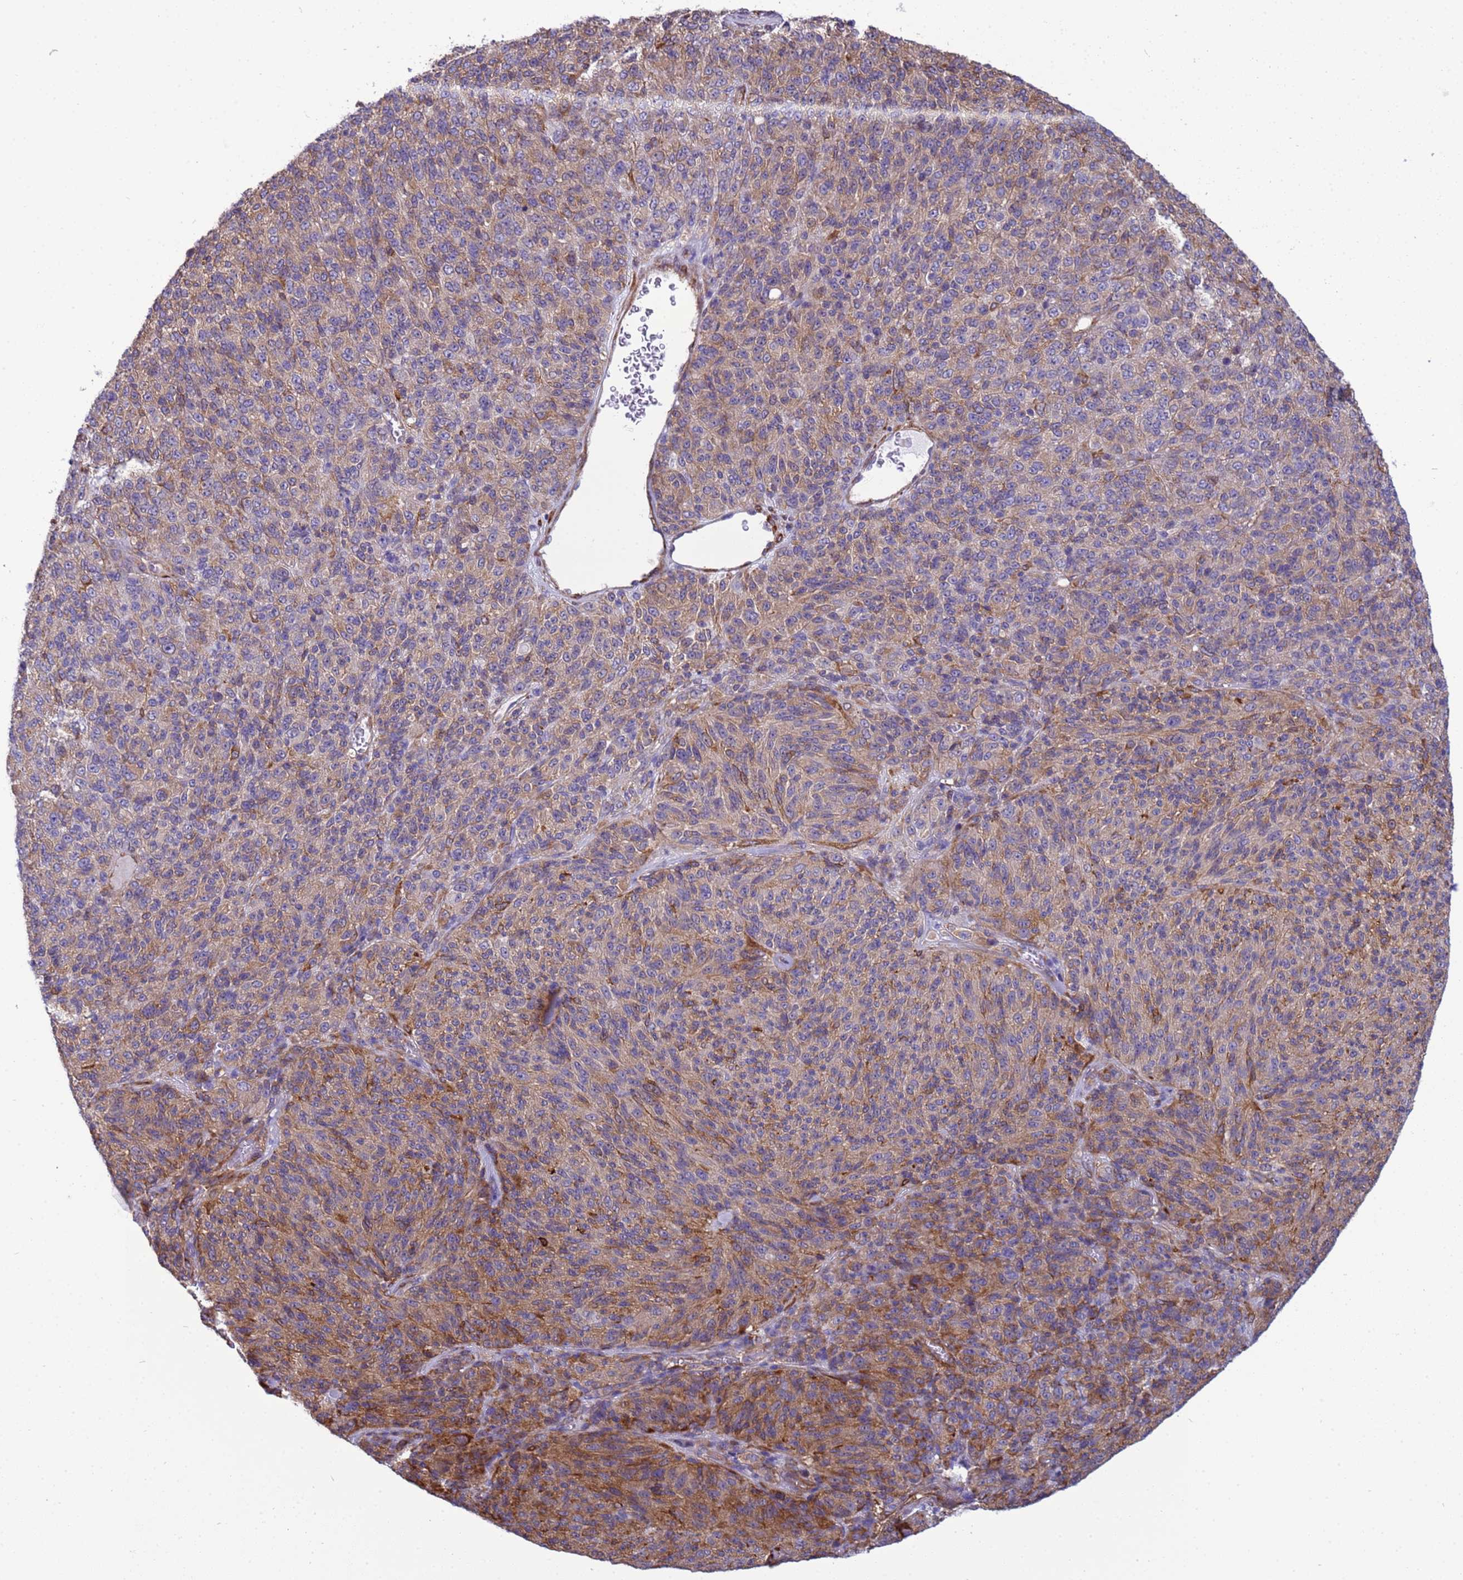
{"staining": {"intensity": "moderate", "quantity": "25%-75%", "location": "cytoplasmic/membranous"}, "tissue": "melanoma", "cell_type": "Tumor cells", "image_type": "cancer", "snomed": [{"axis": "morphology", "description": "Malignant melanoma, Metastatic site"}, {"axis": "topography", "description": "Brain"}], "caption": "High-power microscopy captured an immunohistochemistry micrograph of melanoma, revealing moderate cytoplasmic/membranous positivity in approximately 25%-75% of tumor cells. (DAB (3,3'-diaminobenzidine) = brown stain, brightfield microscopy at high magnification).", "gene": "ITGB4", "patient": {"sex": "female", "age": 56}}